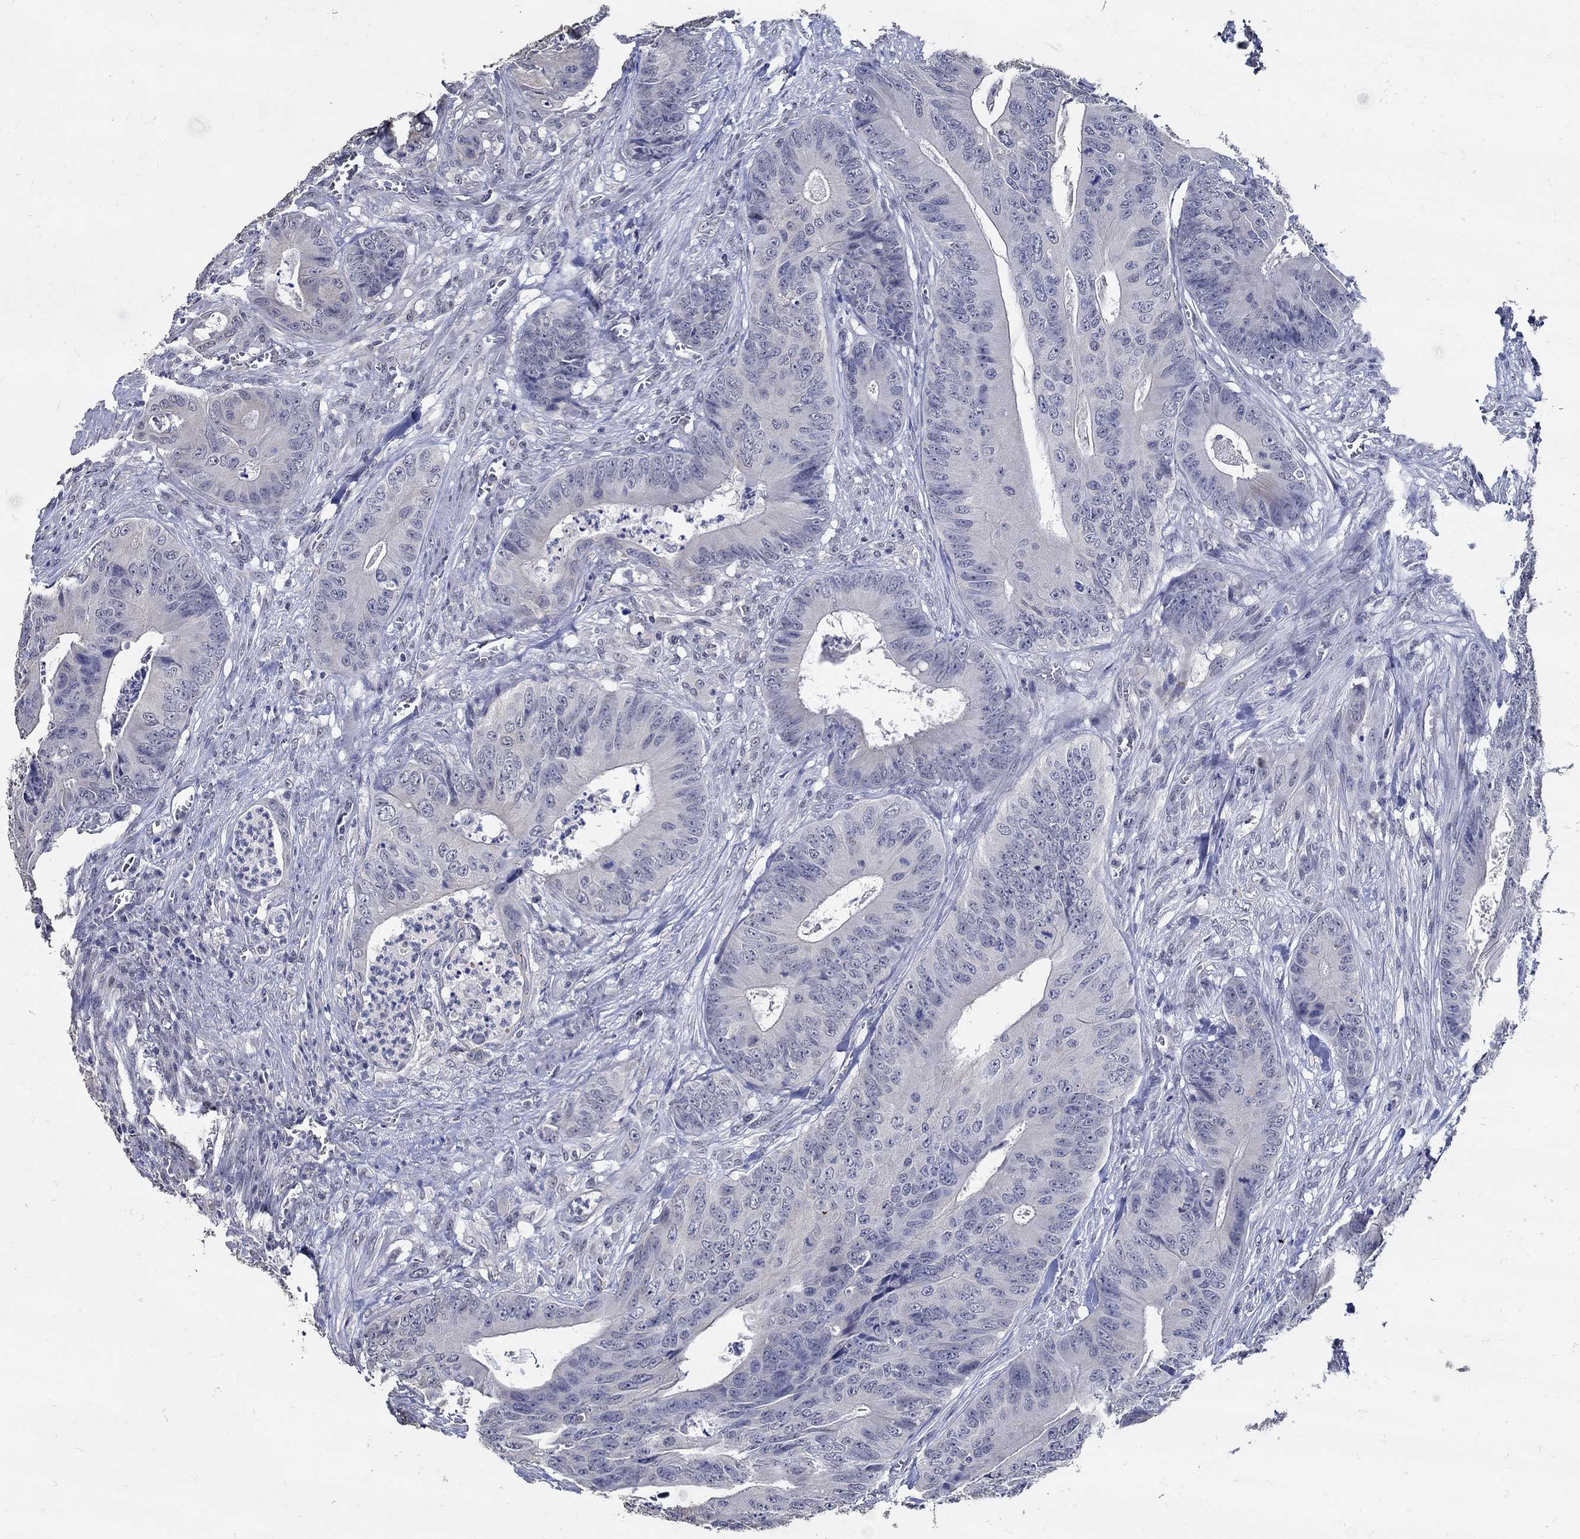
{"staining": {"intensity": "negative", "quantity": "none", "location": "none"}, "tissue": "colorectal cancer", "cell_type": "Tumor cells", "image_type": "cancer", "snomed": [{"axis": "morphology", "description": "Adenocarcinoma, NOS"}, {"axis": "topography", "description": "Colon"}], "caption": "This micrograph is of colorectal cancer (adenocarcinoma) stained with immunohistochemistry to label a protein in brown with the nuclei are counter-stained blue. There is no positivity in tumor cells.", "gene": "KCNN3", "patient": {"sex": "male", "age": 84}}